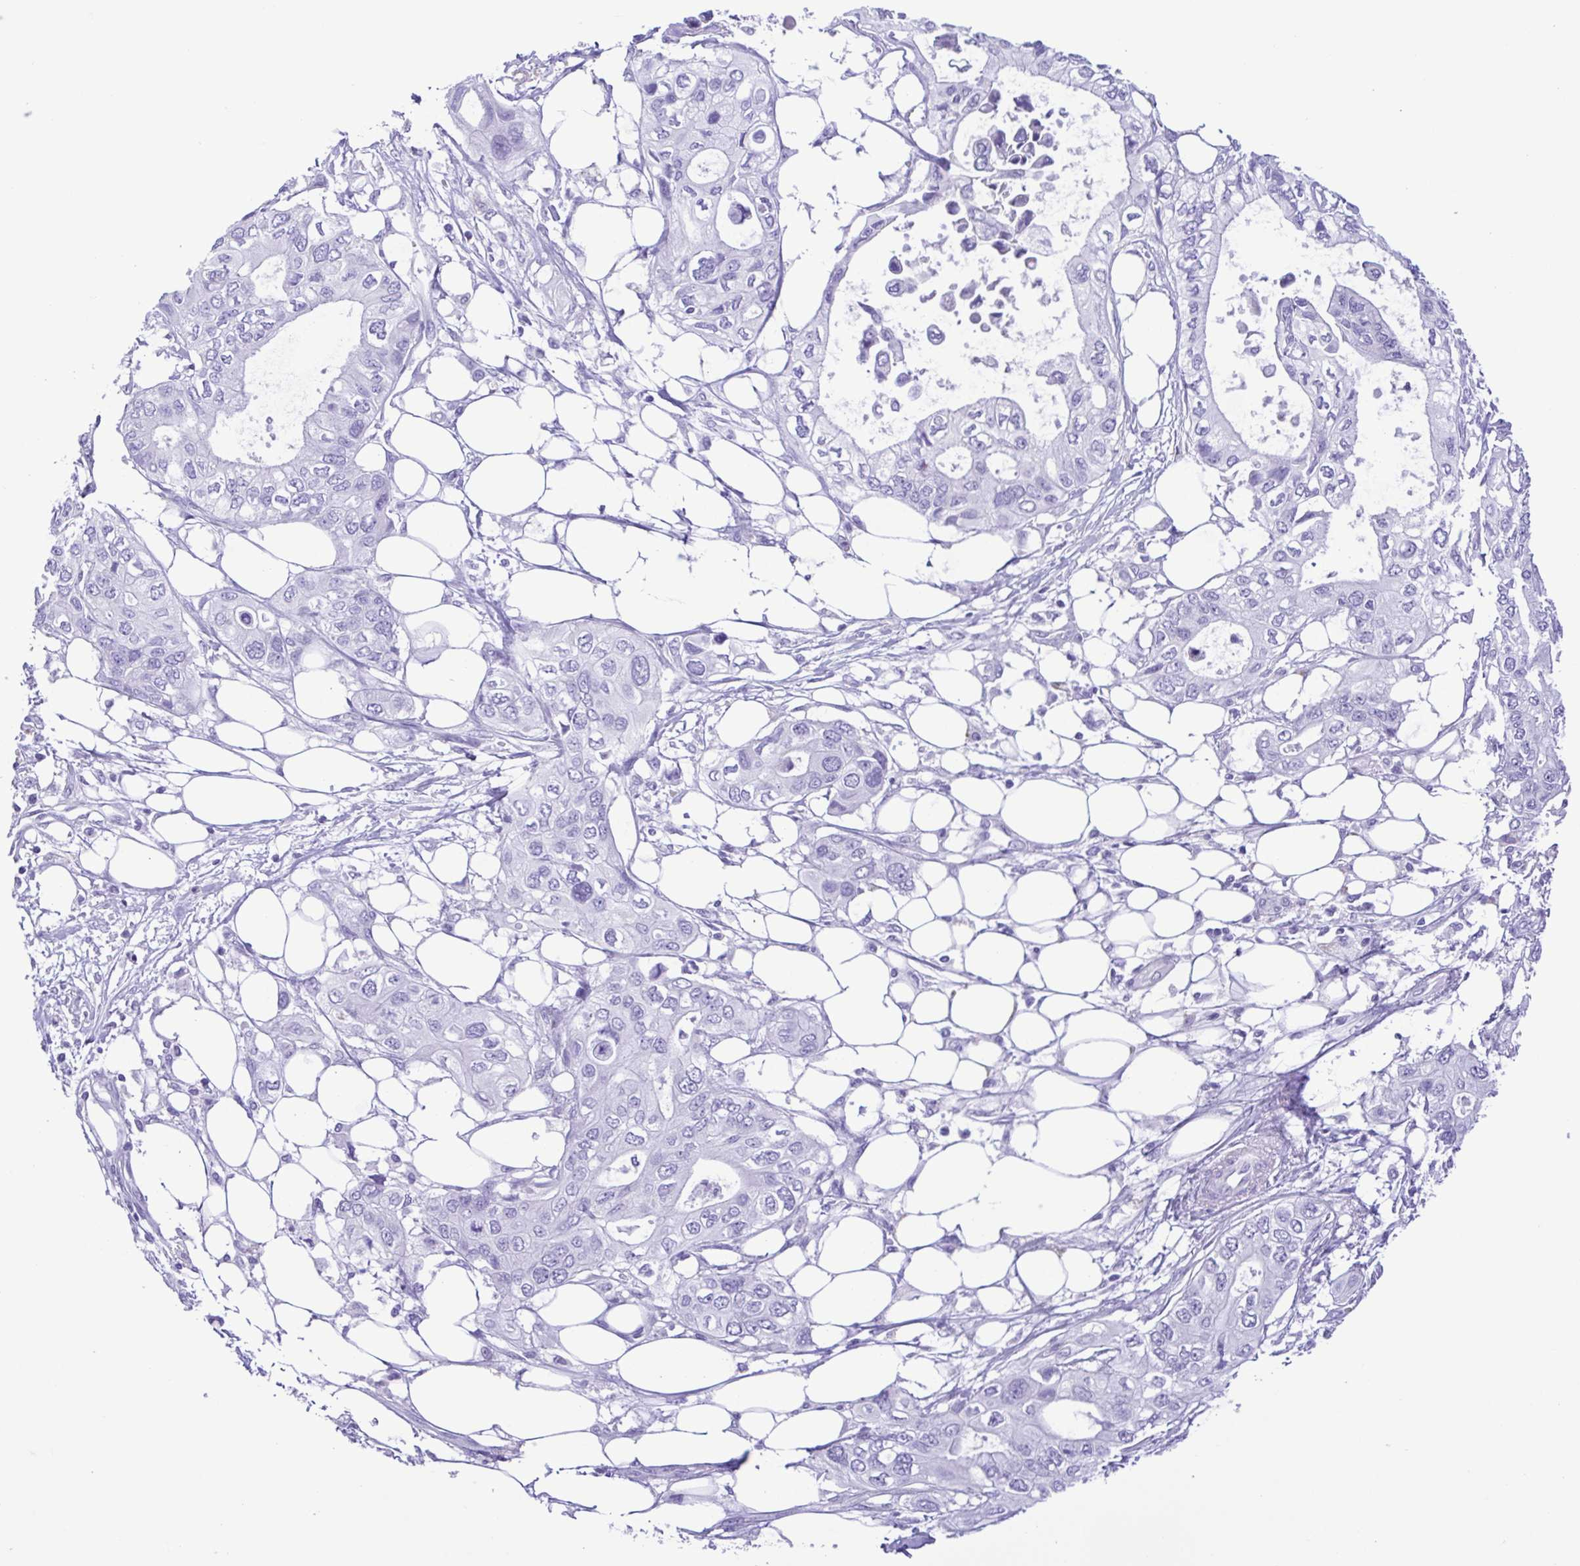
{"staining": {"intensity": "negative", "quantity": "none", "location": "none"}, "tissue": "pancreatic cancer", "cell_type": "Tumor cells", "image_type": "cancer", "snomed": [{"axis": "morphology", "description": "Adenocarcinoma, NOS"}, {"axis": "topography", "description": "Pancreas"}], "caption": "Adenocarcinoma (pancreatic) was stained to show a protein in brown. There is no significant expression in tumor cells.", "gene": "OVGP1", "patient": {"sex": "female", "age": 63}}